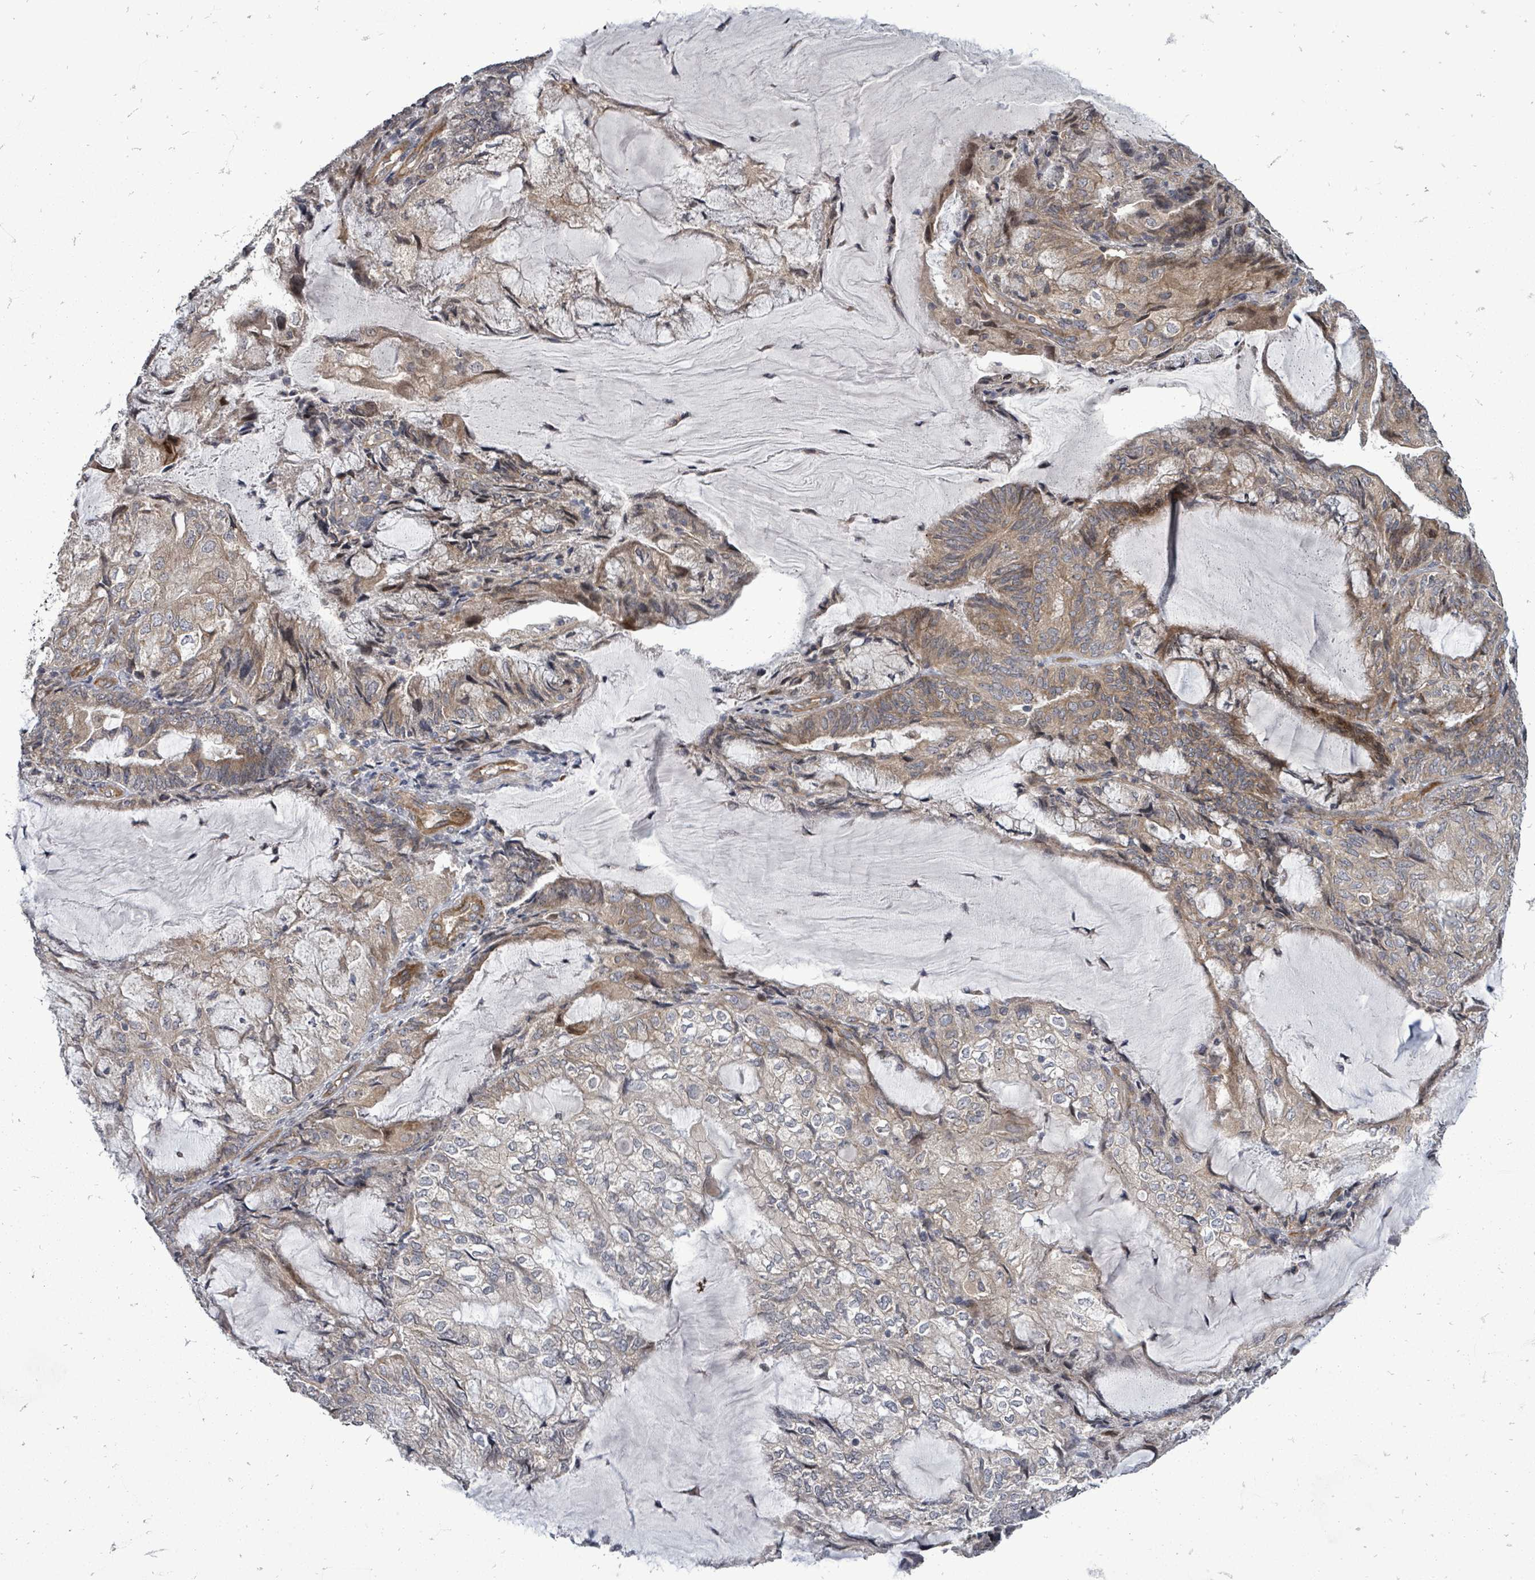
{"staining": {"intensity": "moderate", "quantity": "25%-75%", "location": "cytoplasmic/membranous"}, "tissue": "endometrial cancer", "cell_type": "Tumor cells", "image_type": "cancer", "snomed": [{"axis": "morphology", "description": "Adenocarcinoma, NOS"}, {"axis": "topography", "description": "Endometrium"}], "caption": "Brown immunohistochemical staining in endometrial adenocarcinoma demonstrates moderate cytoplasmic/membranous positivity in approximately 25%-75% of tumor cells.", "gene": "RALGAPB", "patient": {"sex": "female", "age": 81}}